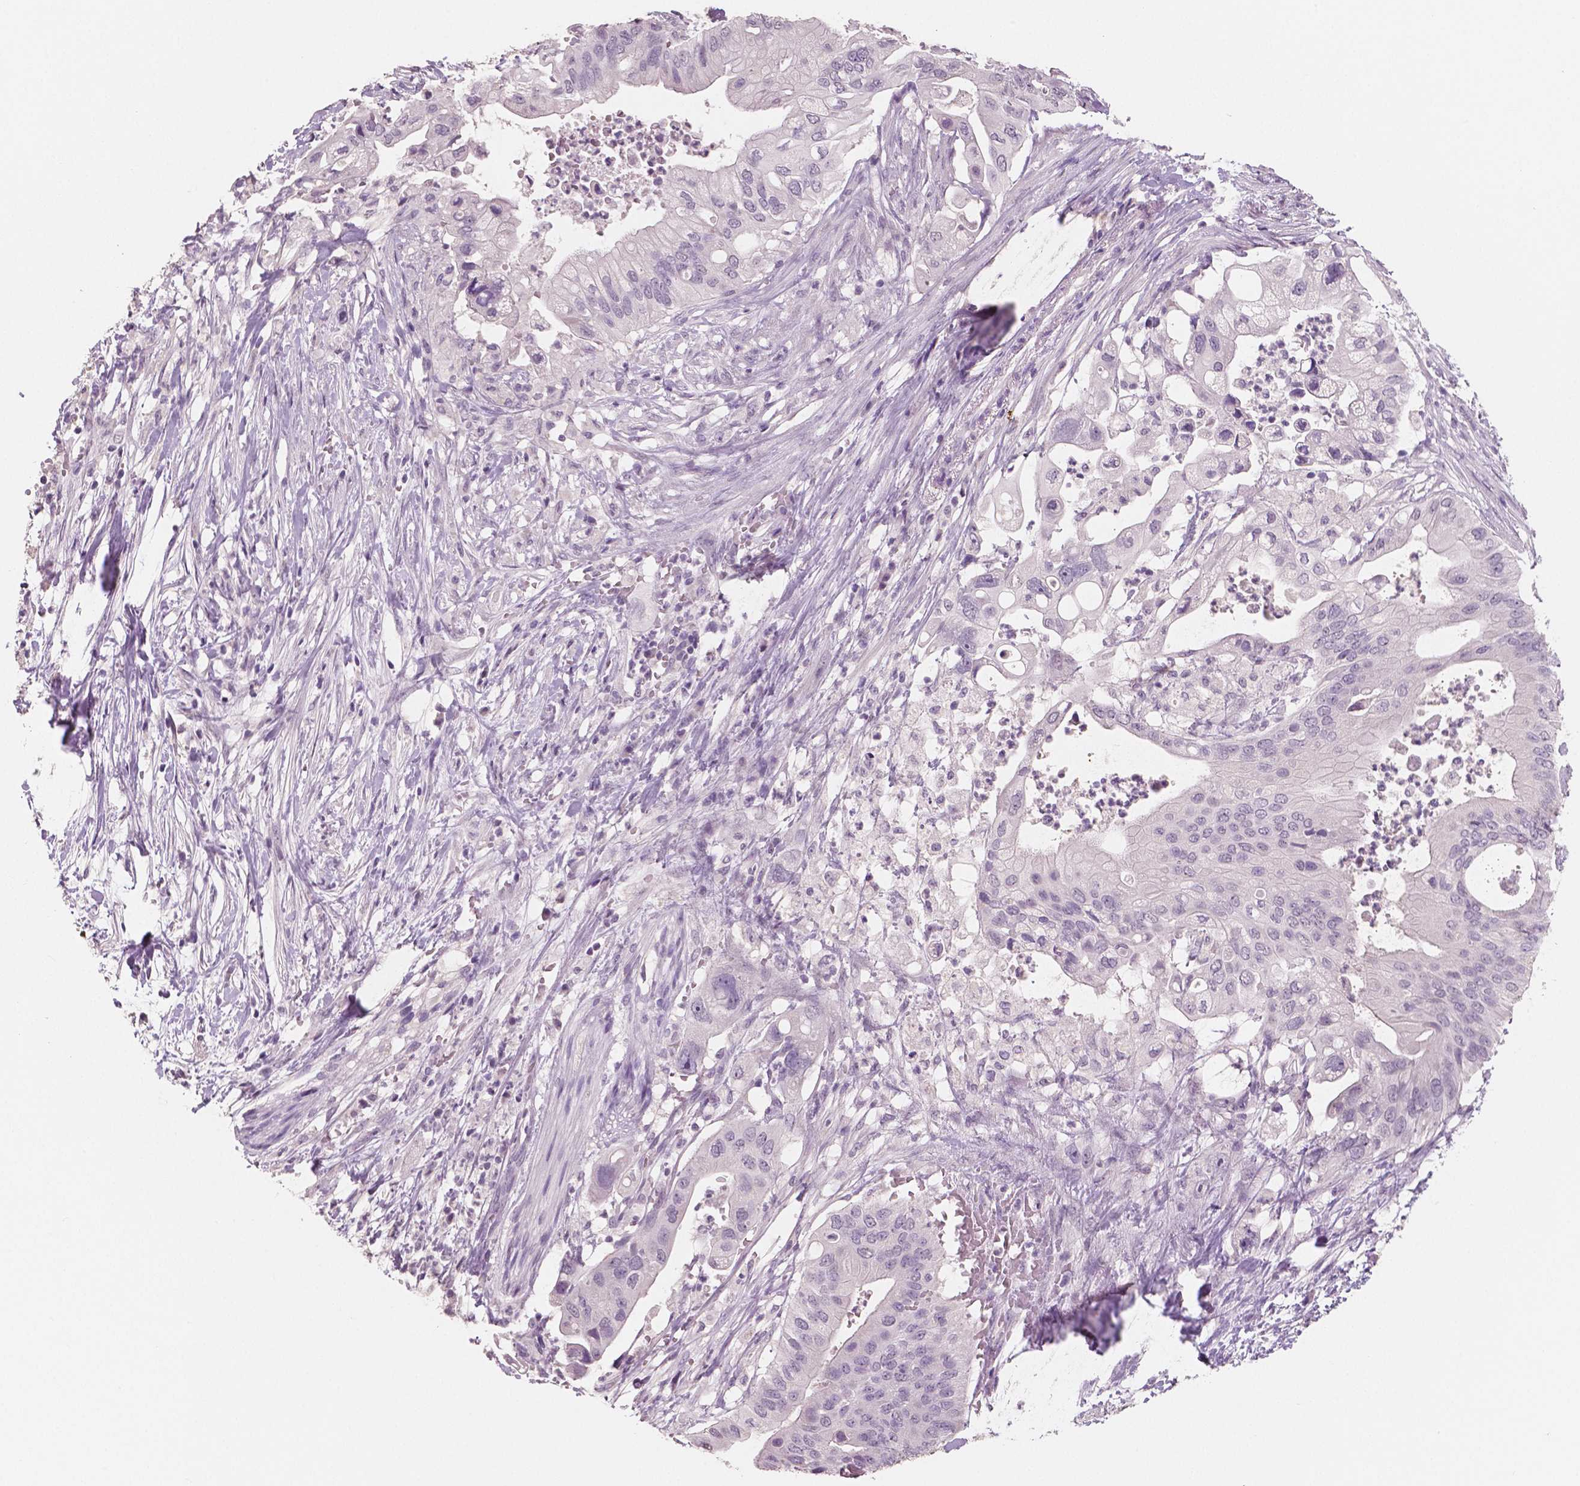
{"staining": {"intensity": "negative", "quantity": "none", "location": "none"}, "tissue": "pancreatic cancer", "cell_type": "Tumor cells", "image_type": "cancer", "snomed": [{"axis": "morphology", "description": "Adenocarcinoma, NOS"}, {"axis": "topography", "description": "Pancreas"}], "caption": "Immunohistochemical staining of human pancreatic cancer (adenocarcinoma) exhibits no significant positivity in tumor cells.", "gene": "NECAB1", "patient": {"sex": "female", "age": 72}}